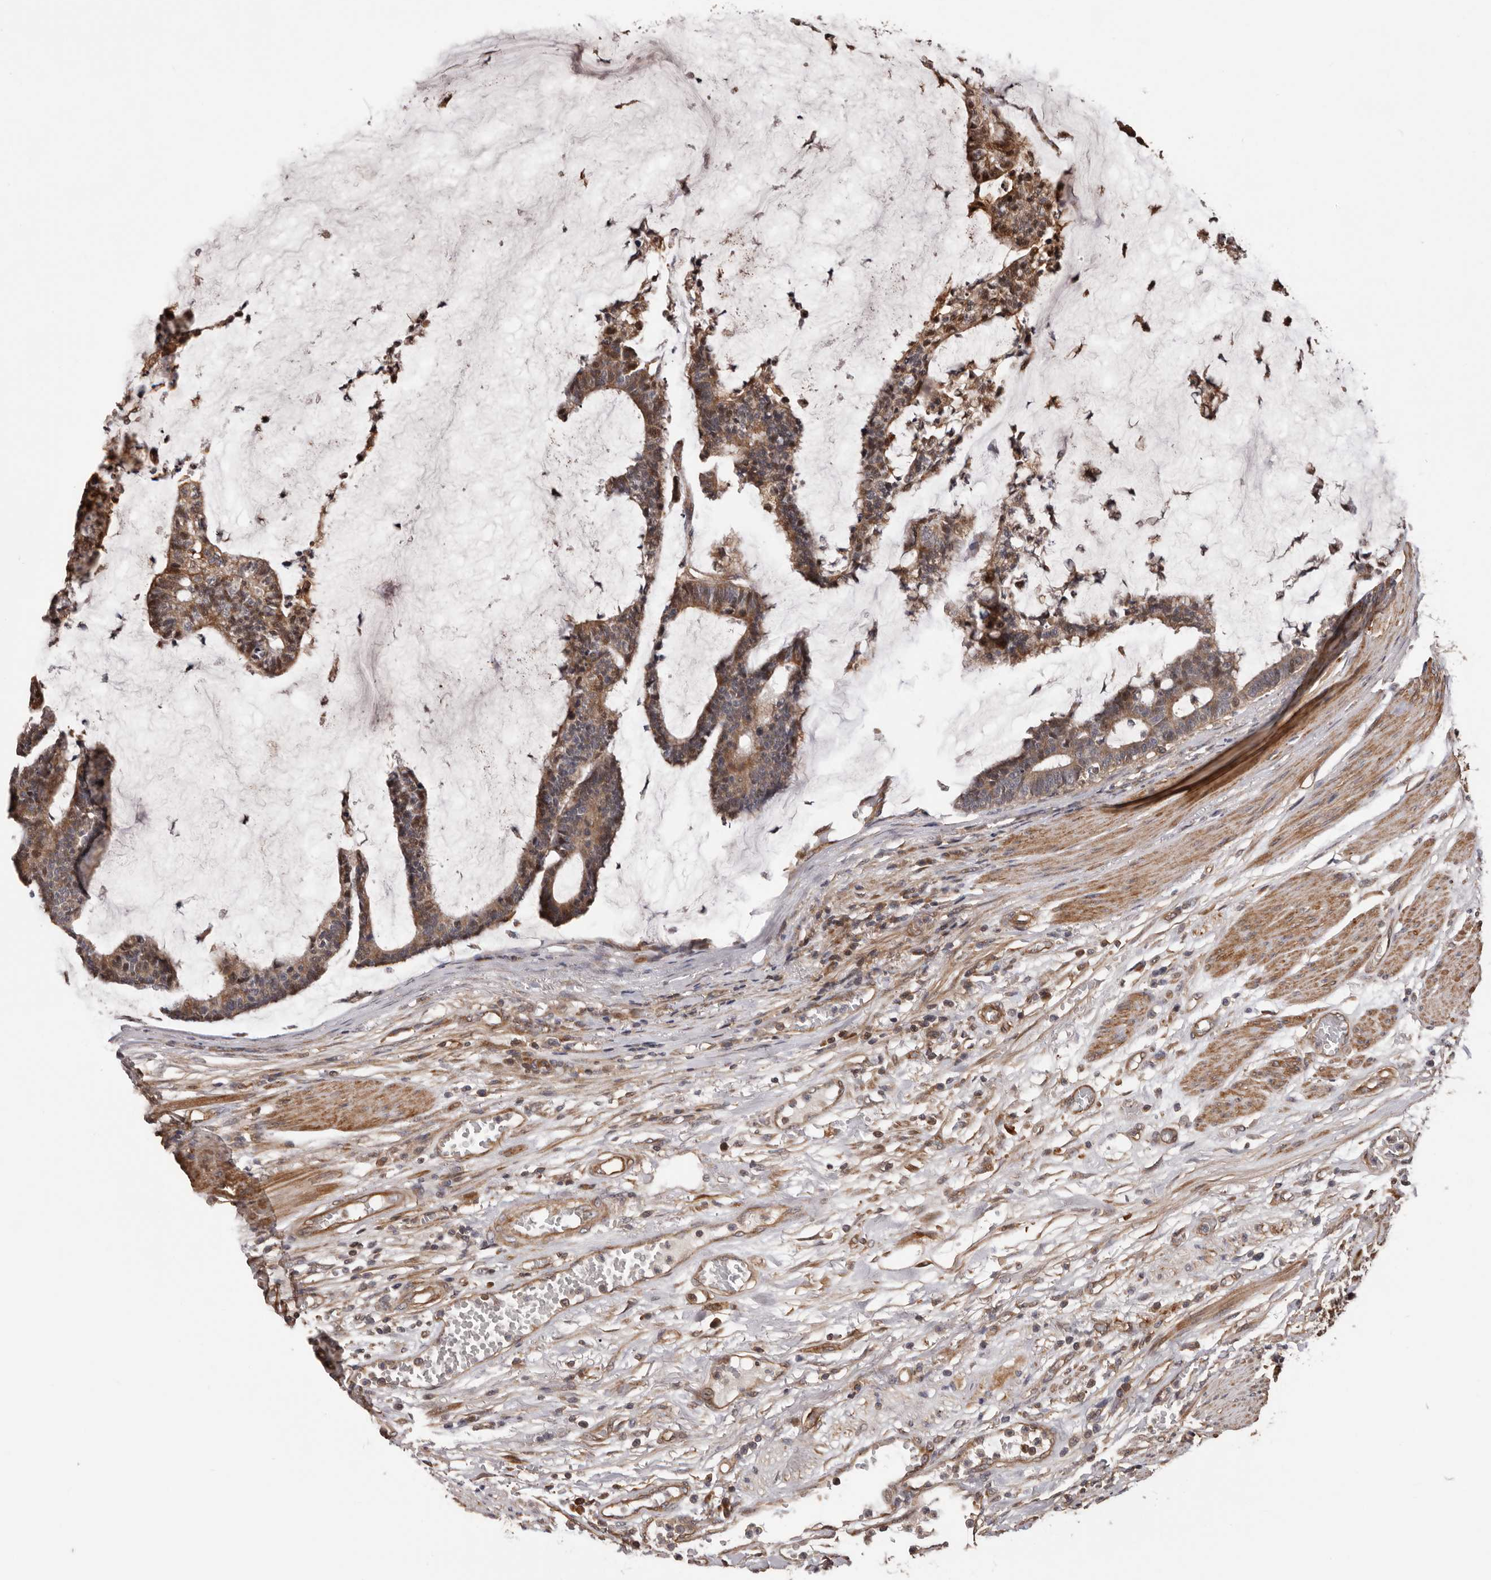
{"staining": {"intensity": "moderate", "quantity": ">75%", "location": "cytoplasmic/membranous,nuclear"}, "tissue": "colorectal cancer", "cell_type": "Tumor cells", "image_type": "cancer", "snomed": [{"axis": "morphology", "description": "Adenocarcinoma, NOS"}, {"axis": "topography", "description": "Colon"}], "caption": "A medium amount of moderate cytoplasmic/membranous and nuclear expression is seen in approximately >75% of tumor cells in colorectal adenocarcinoma tissue.", "gene": "ADAMTS2", "patient": {"sex": "female", "age": 84}}